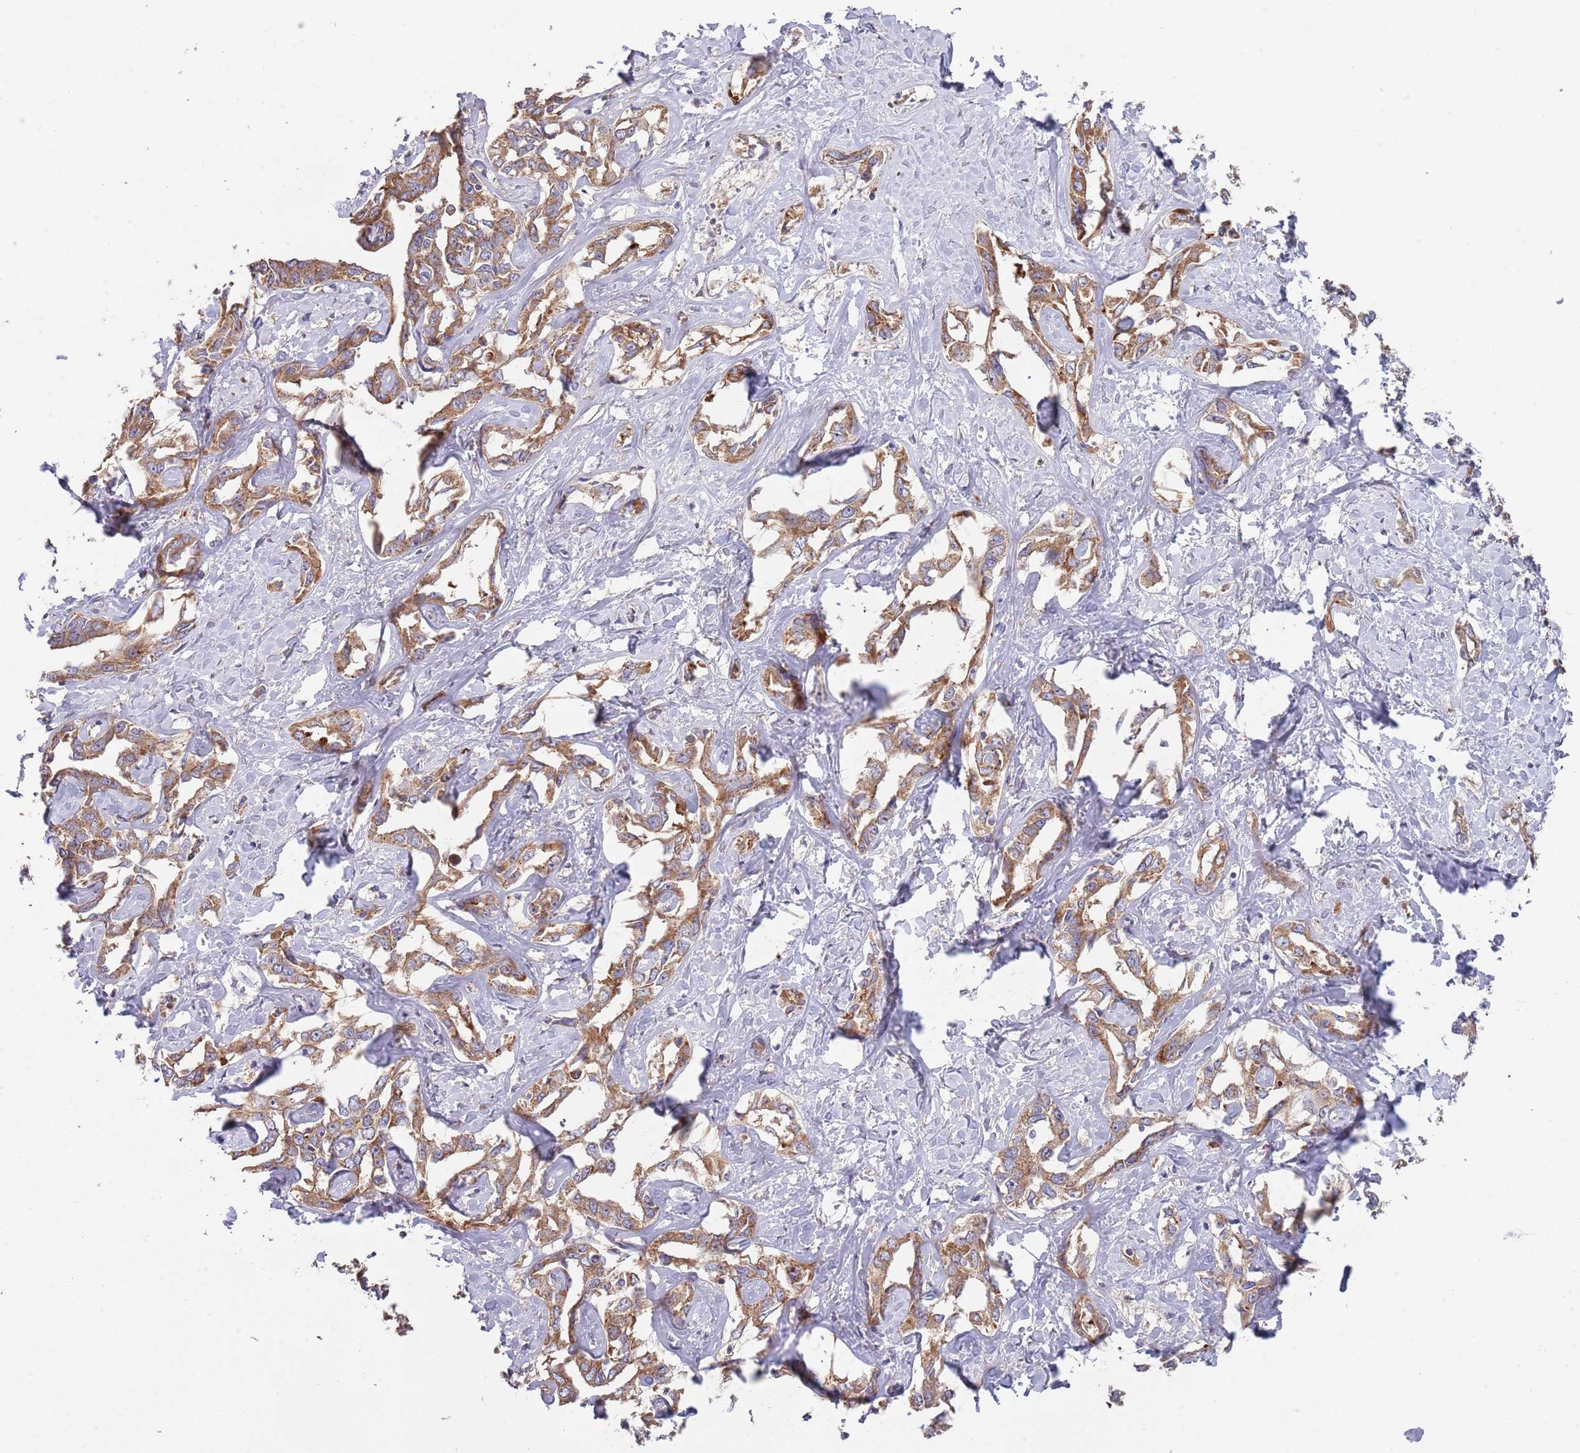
{"staining": {"intensity": "moderate", "quantity": ">75%", "location": "cytoplasmic/membranous"}, "tissue": "liver cancer", "cell_type": "Tumor cells", "image_type": "cancer", "snomed": [{"axis": "morphology", "description": "Cholangiocarcinoma"}, {"axis": "topography", "description": "Liver"}], "caption": "This photomicrograph displays immunohistochemistry (IHC) staining of liver cholangiocarcinoma, with medium moderate cytoplasmic/membranous staining in about >75% of tumor cells.", "gene": "ABCC10", "patient": {"sex": "male", "age": 59}}